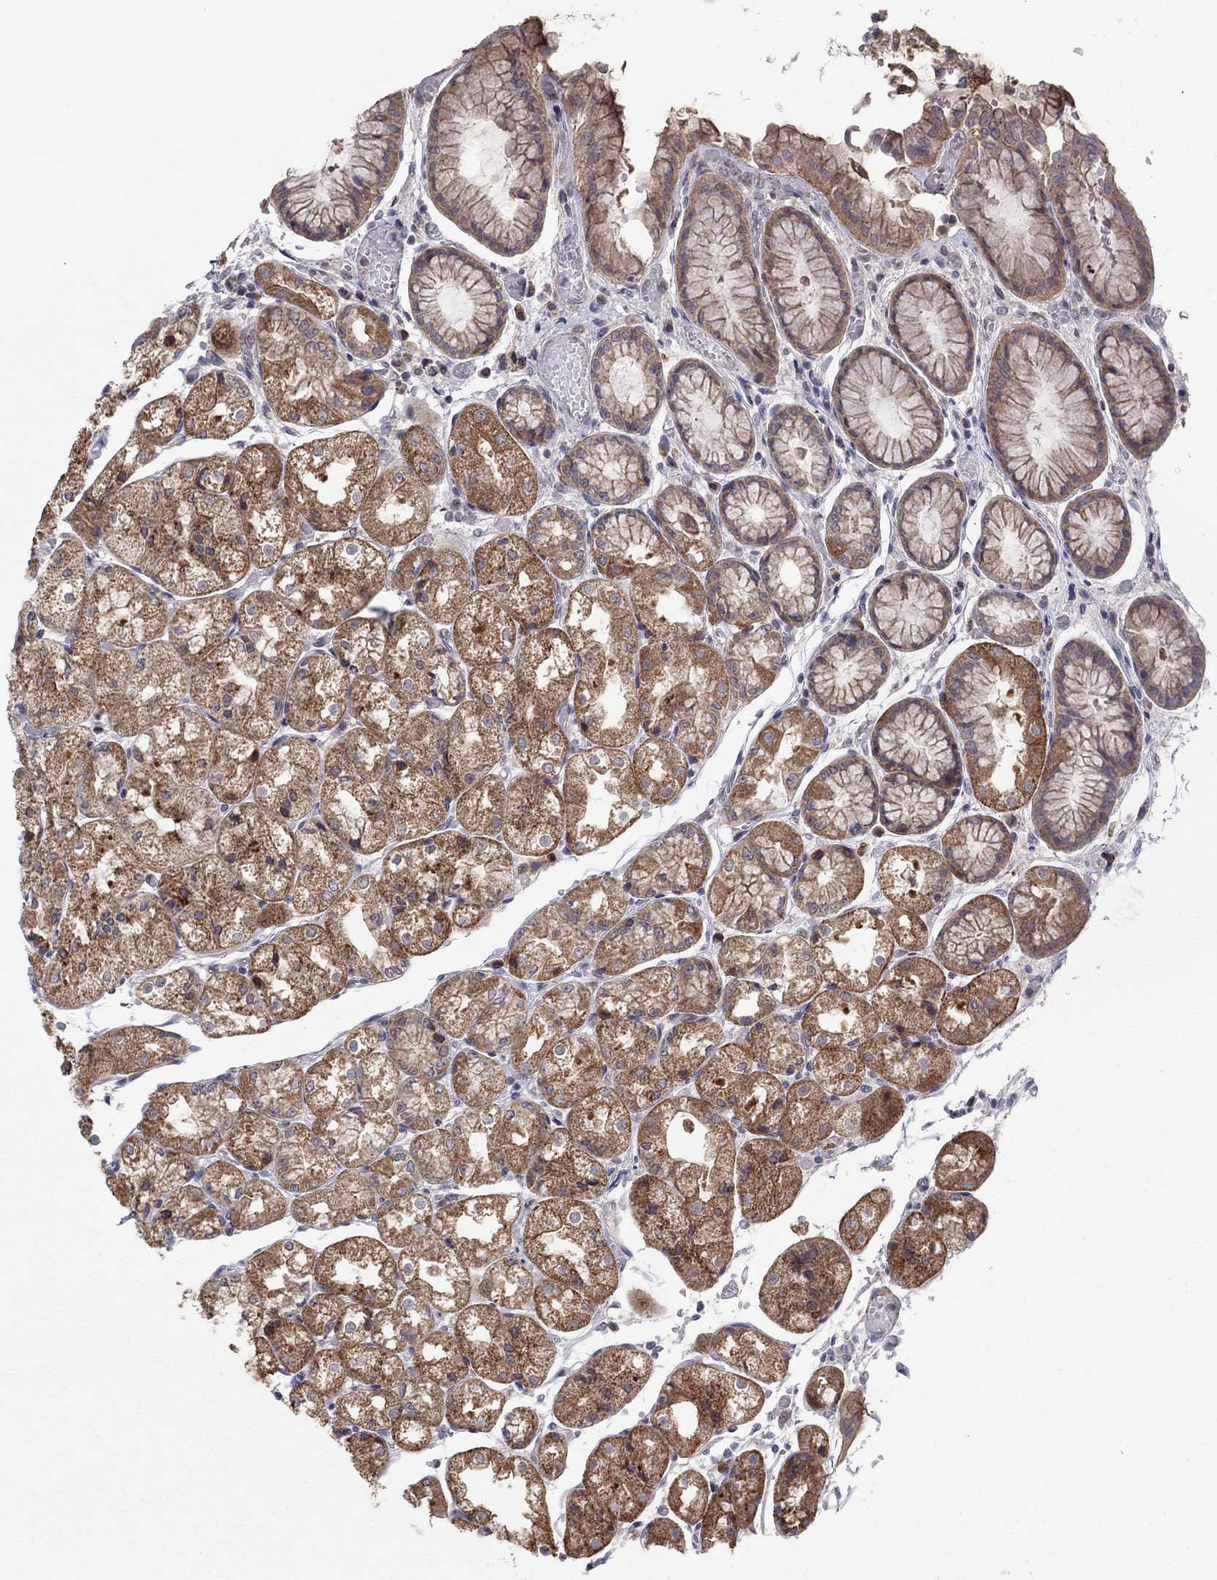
{"staining": {"intensity": "moderate", "quantity": "25%-75%", "location": "cytoplasmic/membranous"}, "tissue": "stomach", "cell_type": "Glandular cells", "image_type": "normal", "snomed": [{"axis": "morphology", "description": "Normal tissue, NOS"}, {"axis": "topography", "description": "Stomach, upper"}], "caption": "Immunohistochemical staining of normal stomach reveals 25%-75% levels of moderate cytoplasmic/membranous protein expression in about 25%-75% of glandular cells. (Stains: DAB in brown, nuclei in blue, Microscopy: brightfield microscopy at high magnification).", "gene": "CRACDL", "patient": {"sex": "male", "age": 72}}